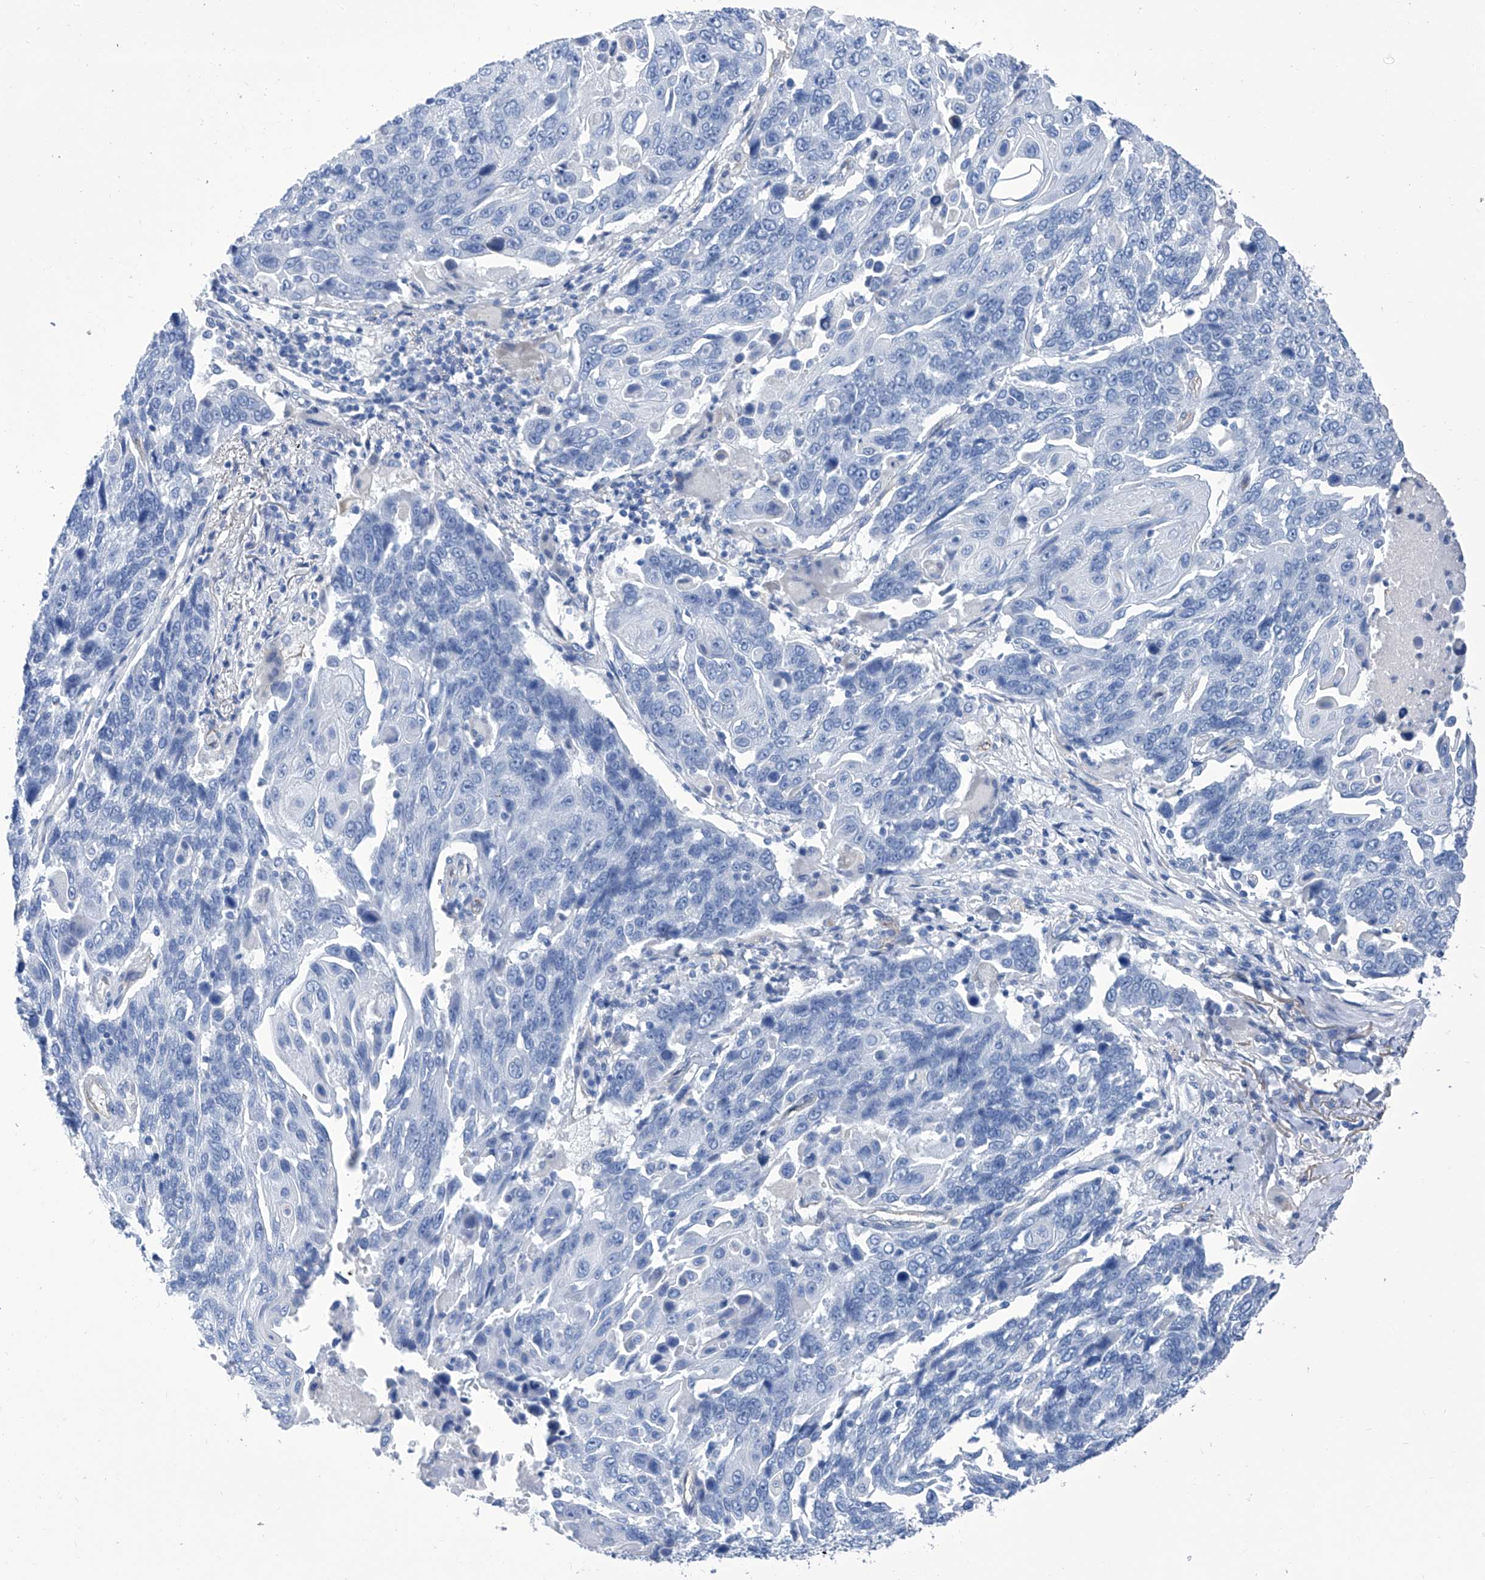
{"staining": {"intensity": "negative", "quantity": "none", "location": "none"}, "tissue": "lung cancer", "cell_type": "Tumor cells", "image_type": "cancer", "snomed": [{"axis": "morphology", "description": "Squamous cell carcinoma, NOS"}, {"axis": "topography", "description": "Lung"}], "caption": "Tumor cells show no significant protein staining in lung cancer. (IHC, brightfield microscopy, high magnification).", "gene": "SMS", "patient": {"sex": "male", "age": 66}}